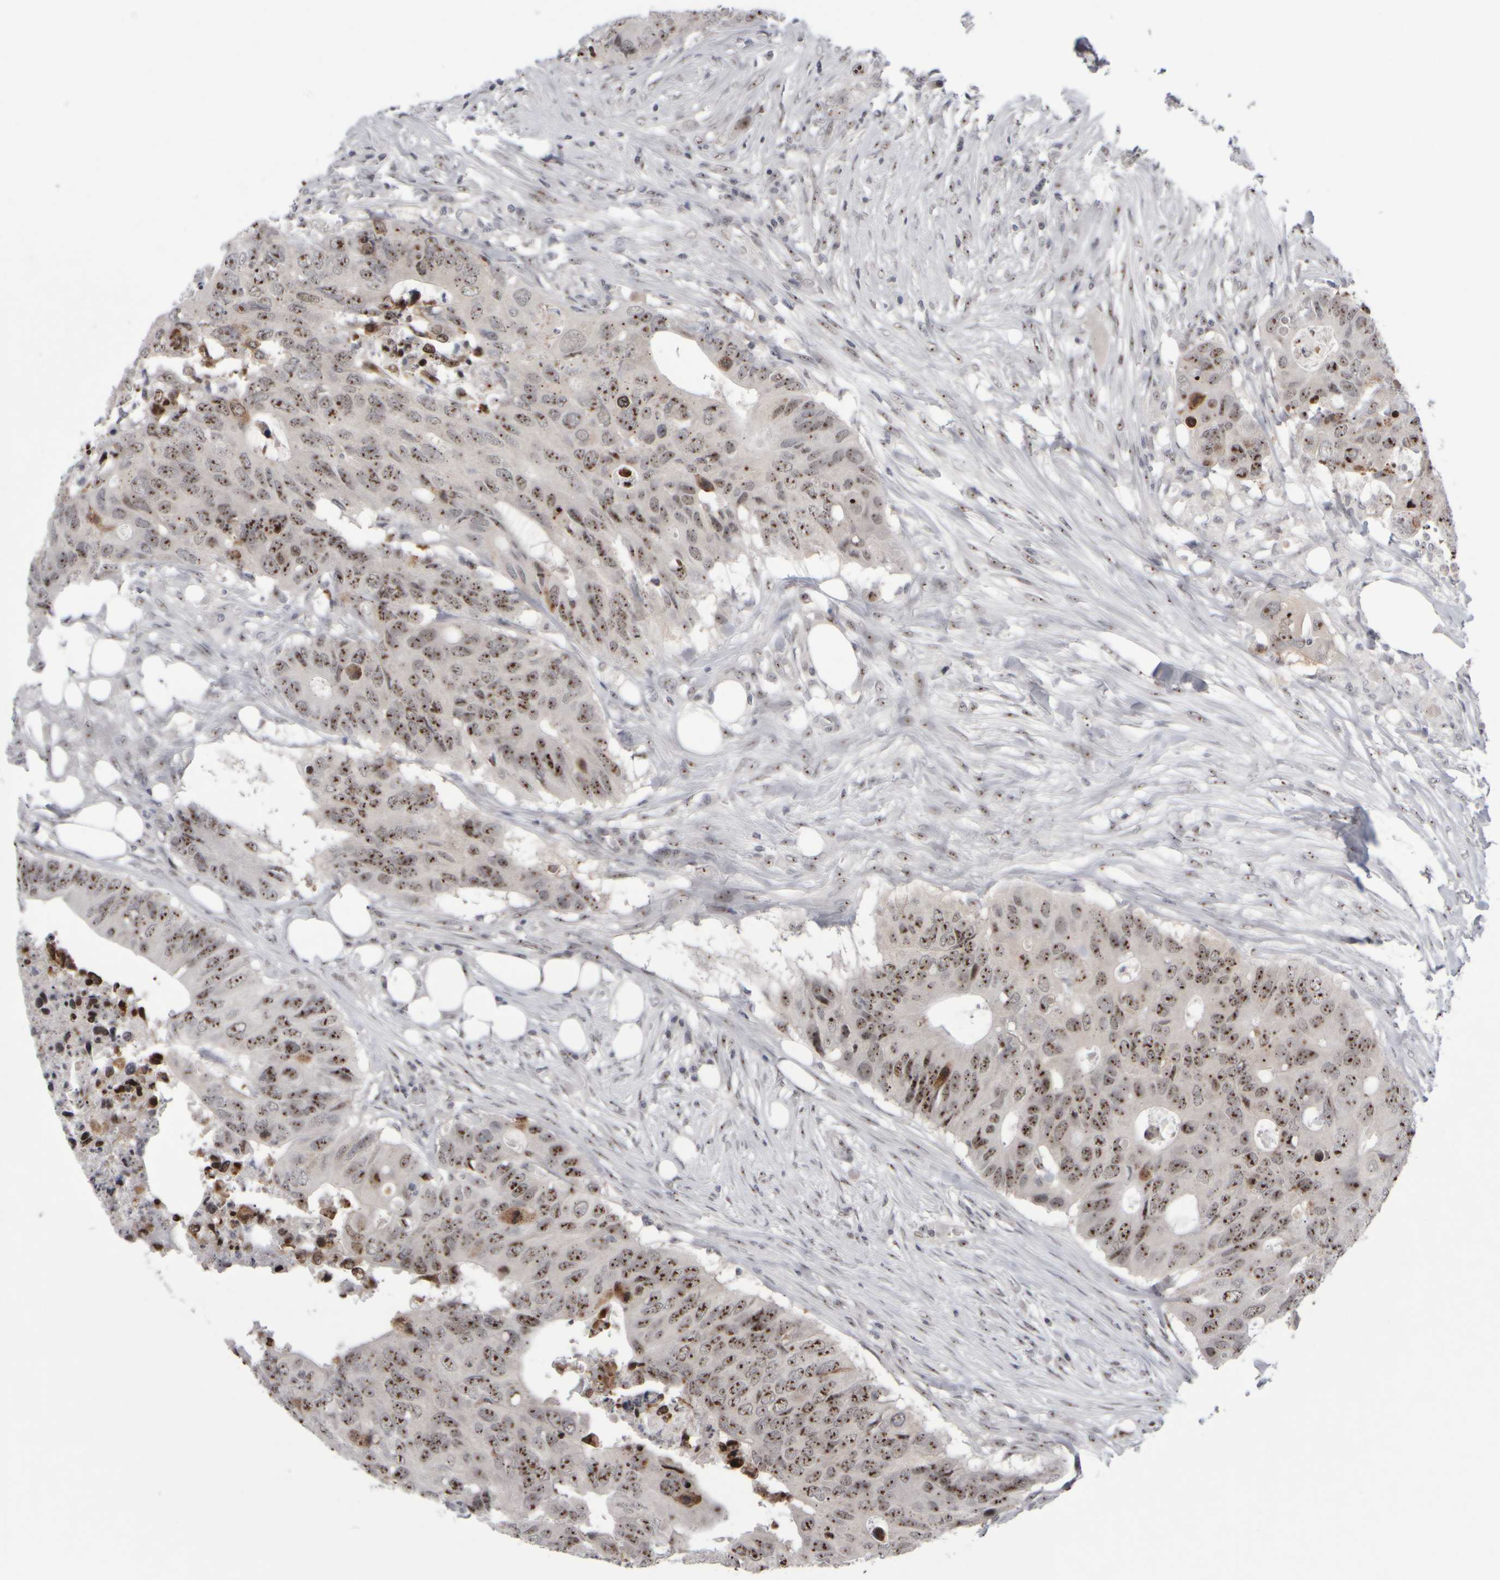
{"staining": {"intensity": "moderate", "quantity": ">75%", "location": "nuclear"}, "tissue": "colorectal cancer", "cell_type": "Tumor cells", "image_type": "cancer", "snomed": [{"axis": "morphology", "description": "Adenocarcinoma, NOS"}, {"axis": "topography", "description": "Colon"}], "caption": "Human adenocarcinoma (colorectal) stained with a brown dye reveals moderate nuclear positive positivity in about >75% of tumor cells.", "gene": "SURF6", "patient": {"sex": "male", "age": 71}}